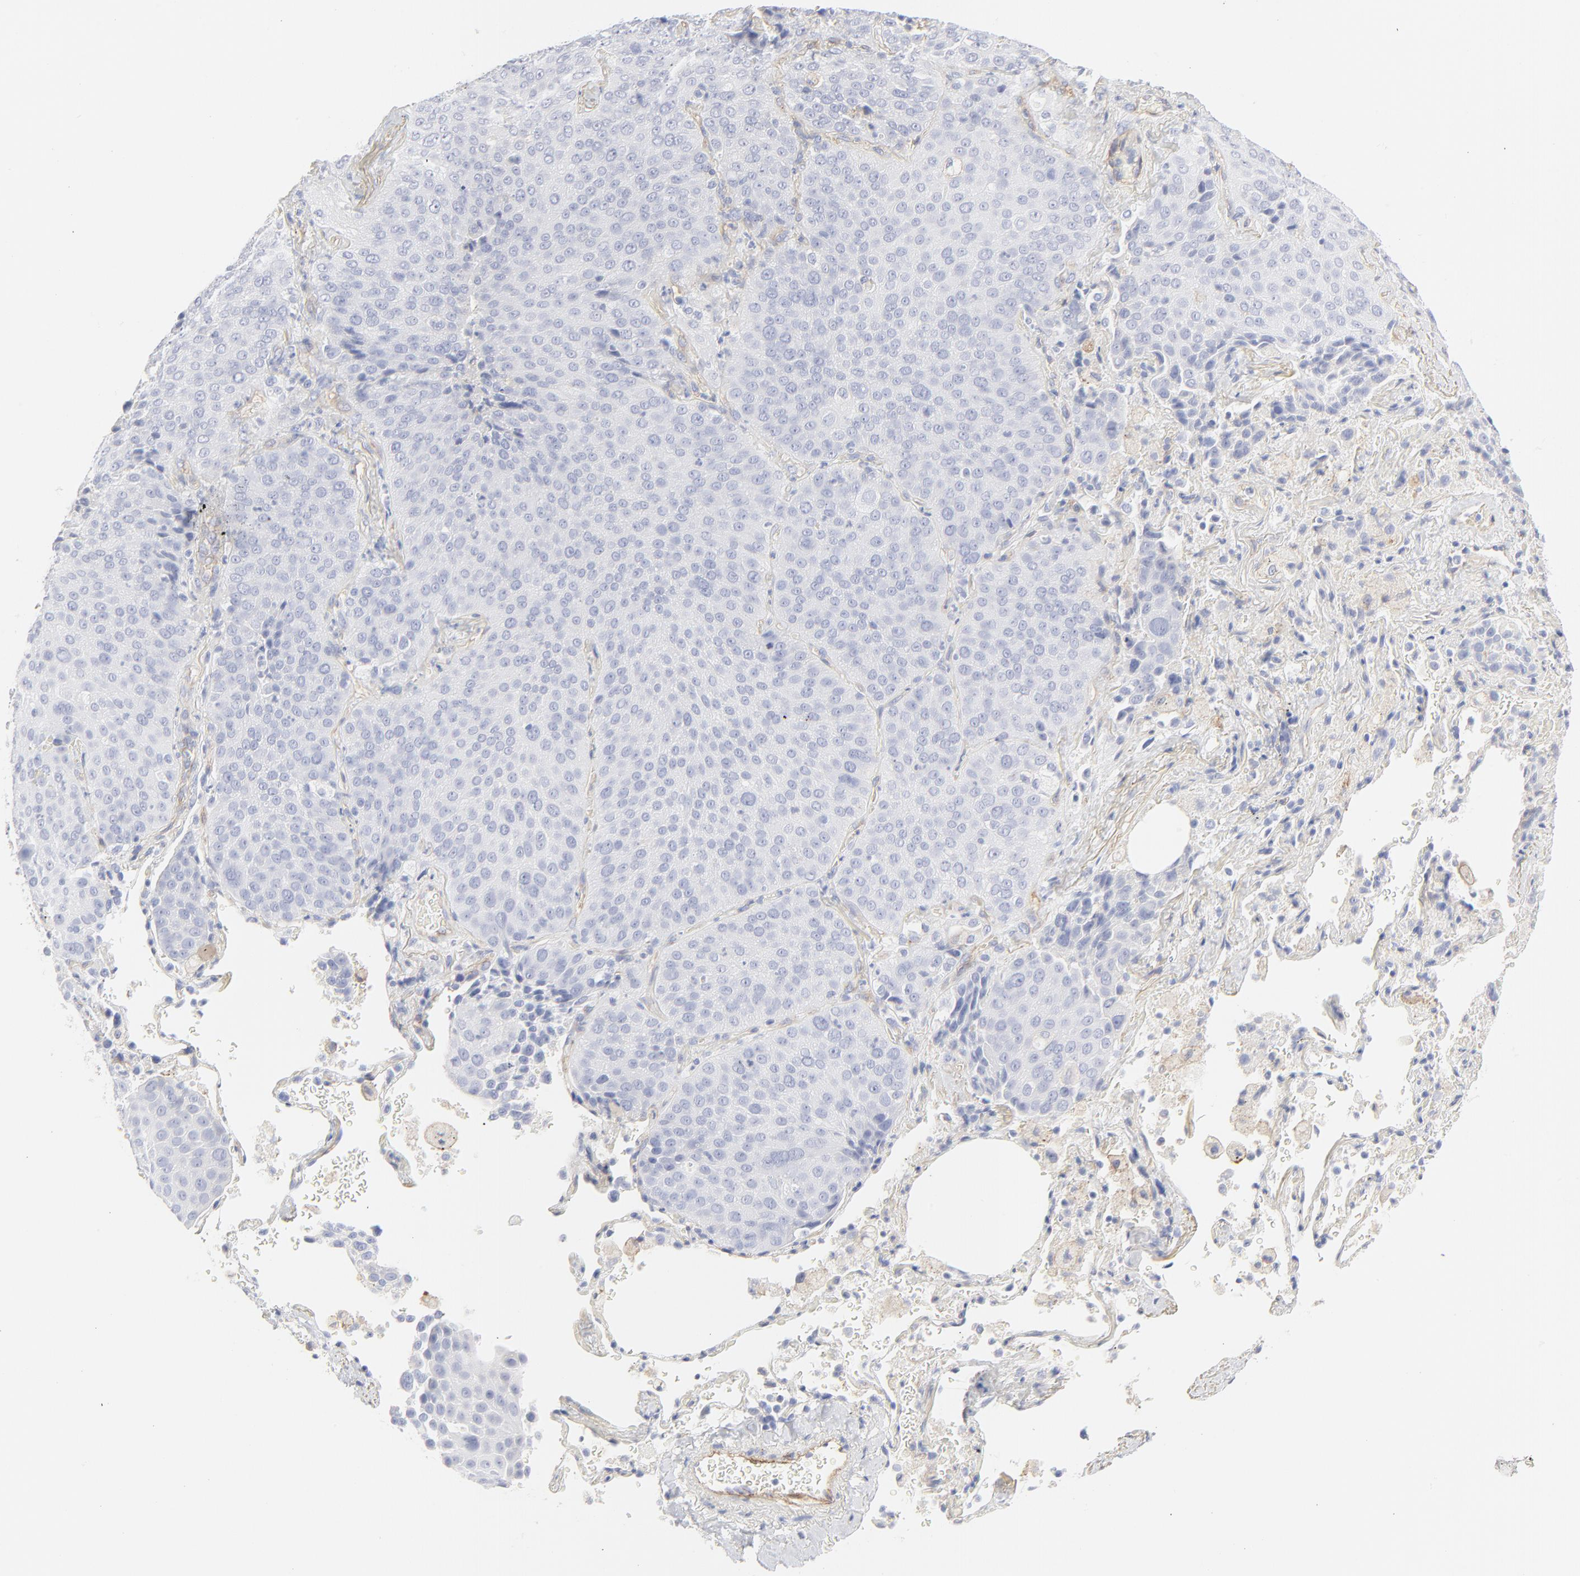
{"staining": {"intensity": "negative", "quantity": "none", "location": "none"}, "tissue": "lung cancer", "cell_type": "Tumor cells", "image_type": "cancer", "snomed": [{"axis": "morphology", "description": "Squamous cell carcinoma, NOS"}, {"axis": "topography", "description": "Lung"}], "caption": "Tumor cells are negative for protein expression in human squamous cell carcinoma (lung).", "gene": "ITGA5", "patient": {"sex": "male", "age": 54}}